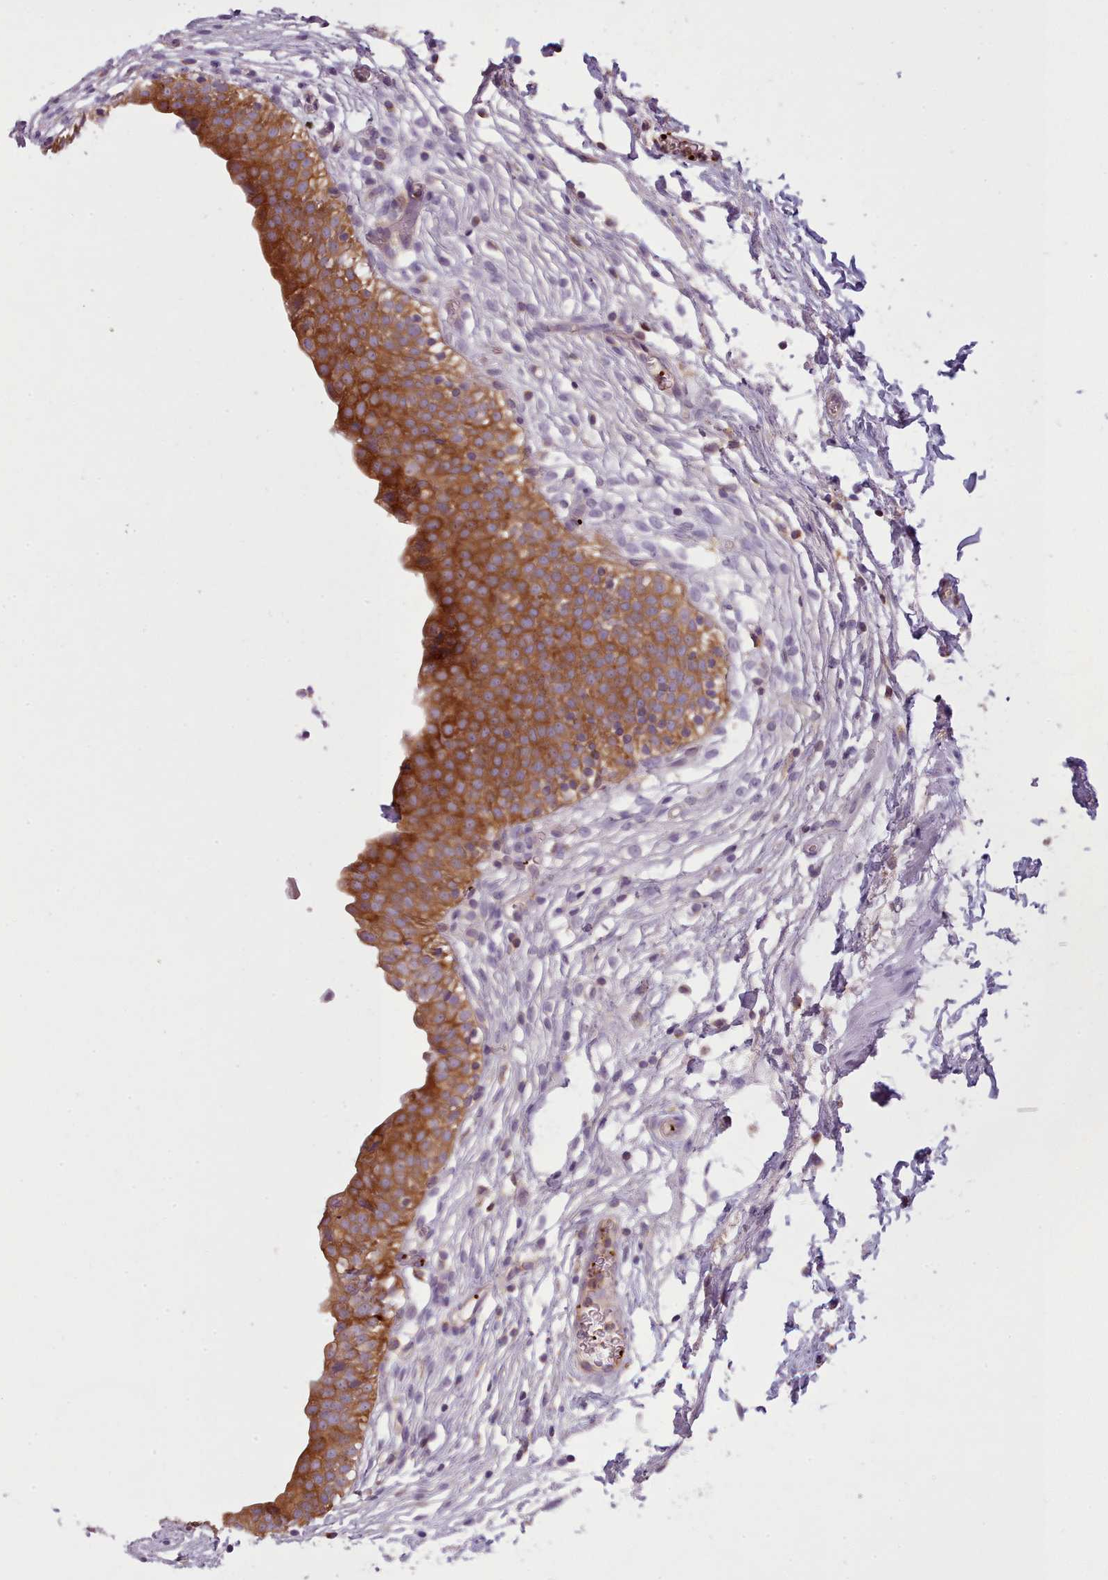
{"staining": {"intensity": "strong", "quantity": ">75%", "location": "cytoplasmic/membranous"}, "tissue": "urinary bladder", "cell_type": "Urothelial cells", "image_type": "normal", "snomed": [{"axis": "morphology", "description": "Normal tissue, NOS"}, {"axis": "topography", "description": "Urinary bladder"}, {"axis": "topography", "description": "Peripheral nerve tissue"}], "caption": "Immunohistochemistry (IHC) (DAB) staining of normal human urinary bladder shows strong cytoplasmic/membranous protein staining in about >75% of urothelial cells.", "gene": "NDST2", "patient": {"sex": "male", "age": 55}}